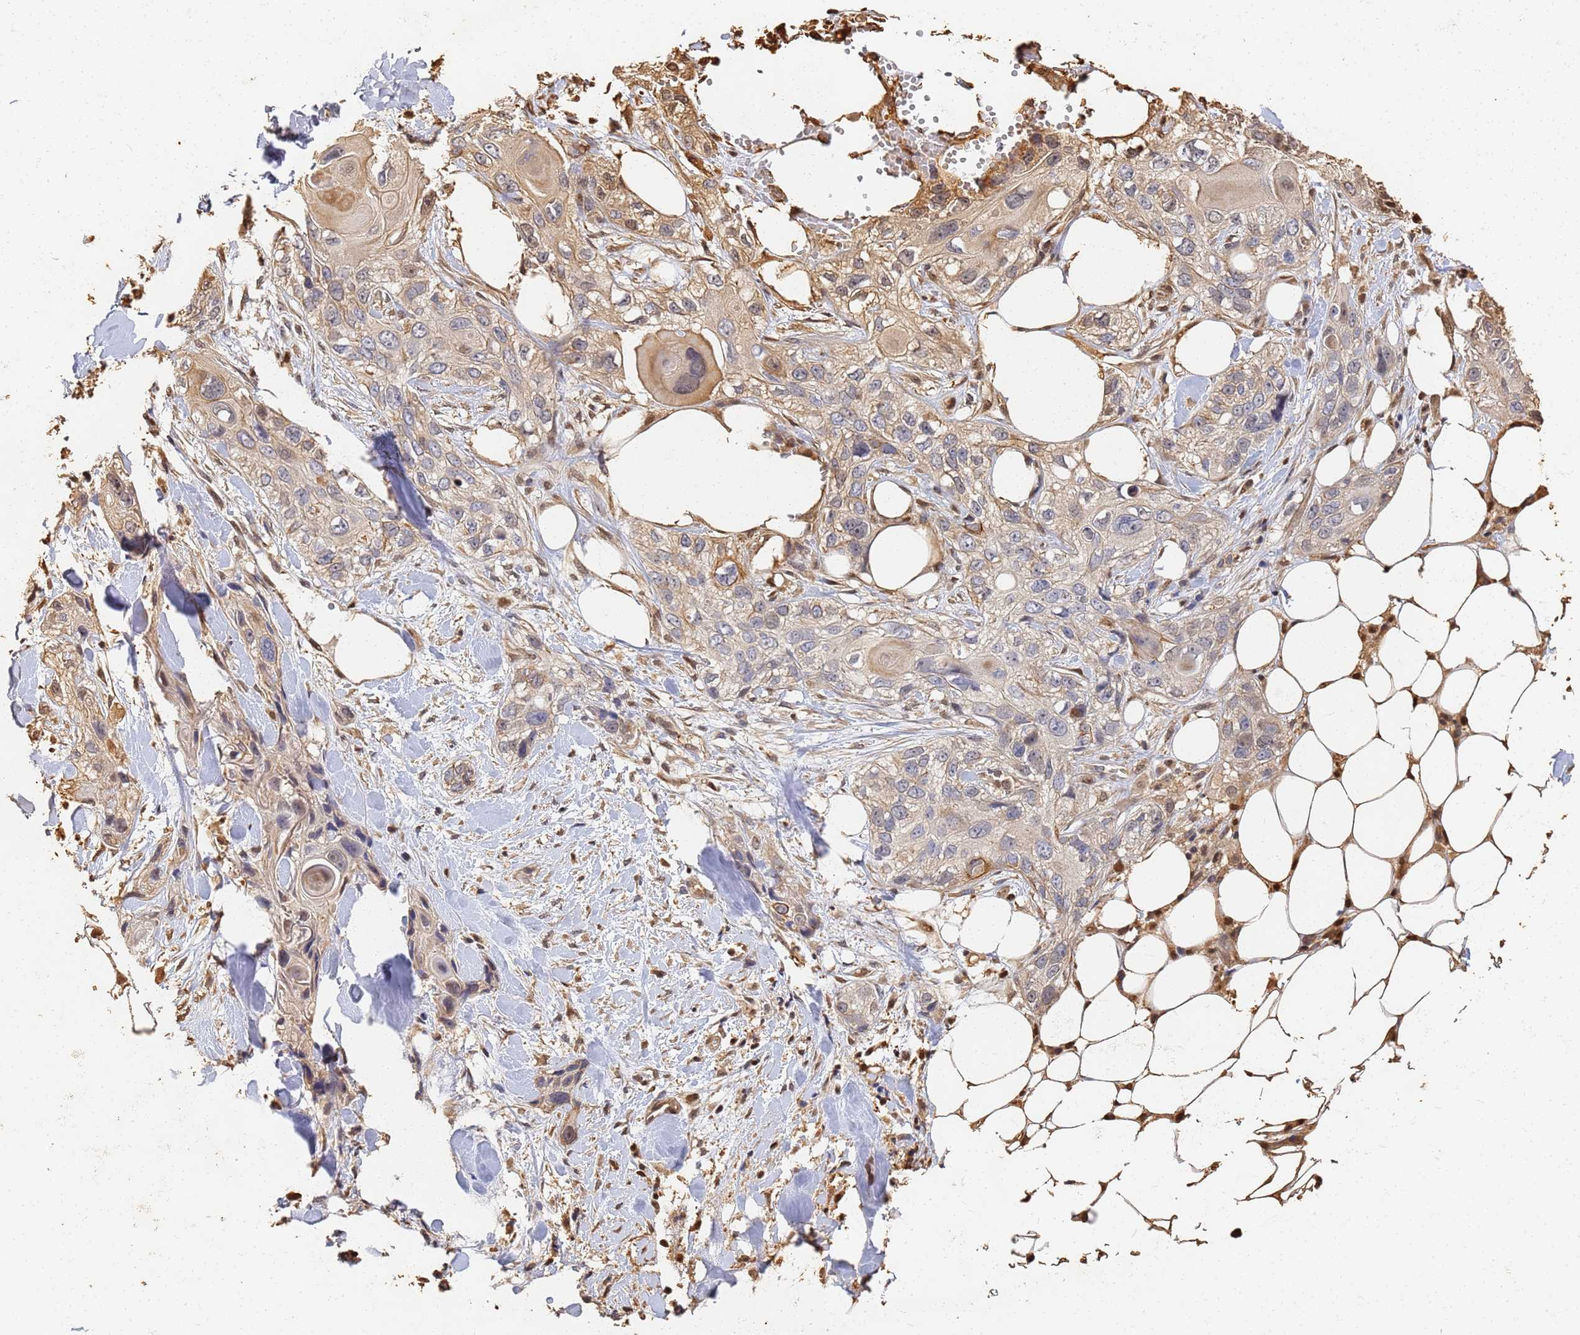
{"staining": {"intensity": "weak", "quantity": "25%-75%", "location": "cytoplasmic/membranous"}, "tissue": "skin cancer", "cell_type": "Tumor cells", "image_type": "cancer", "snomed": [{"axis": "morphology", "description": "Normal tissue, NOS"}, {"axis": "morphology", "description": "Squamous cell carcinoma, NOS"}, {"axis": "topography", "description": "Skin"}], "caption": "Protein expression analysis of human skin cancer reveals weak cytoplasmic/membranous expression in about 25%-75% of tumor cells.", "gene": "JAK2", "patient": {"sex": "male", "age": 72}}